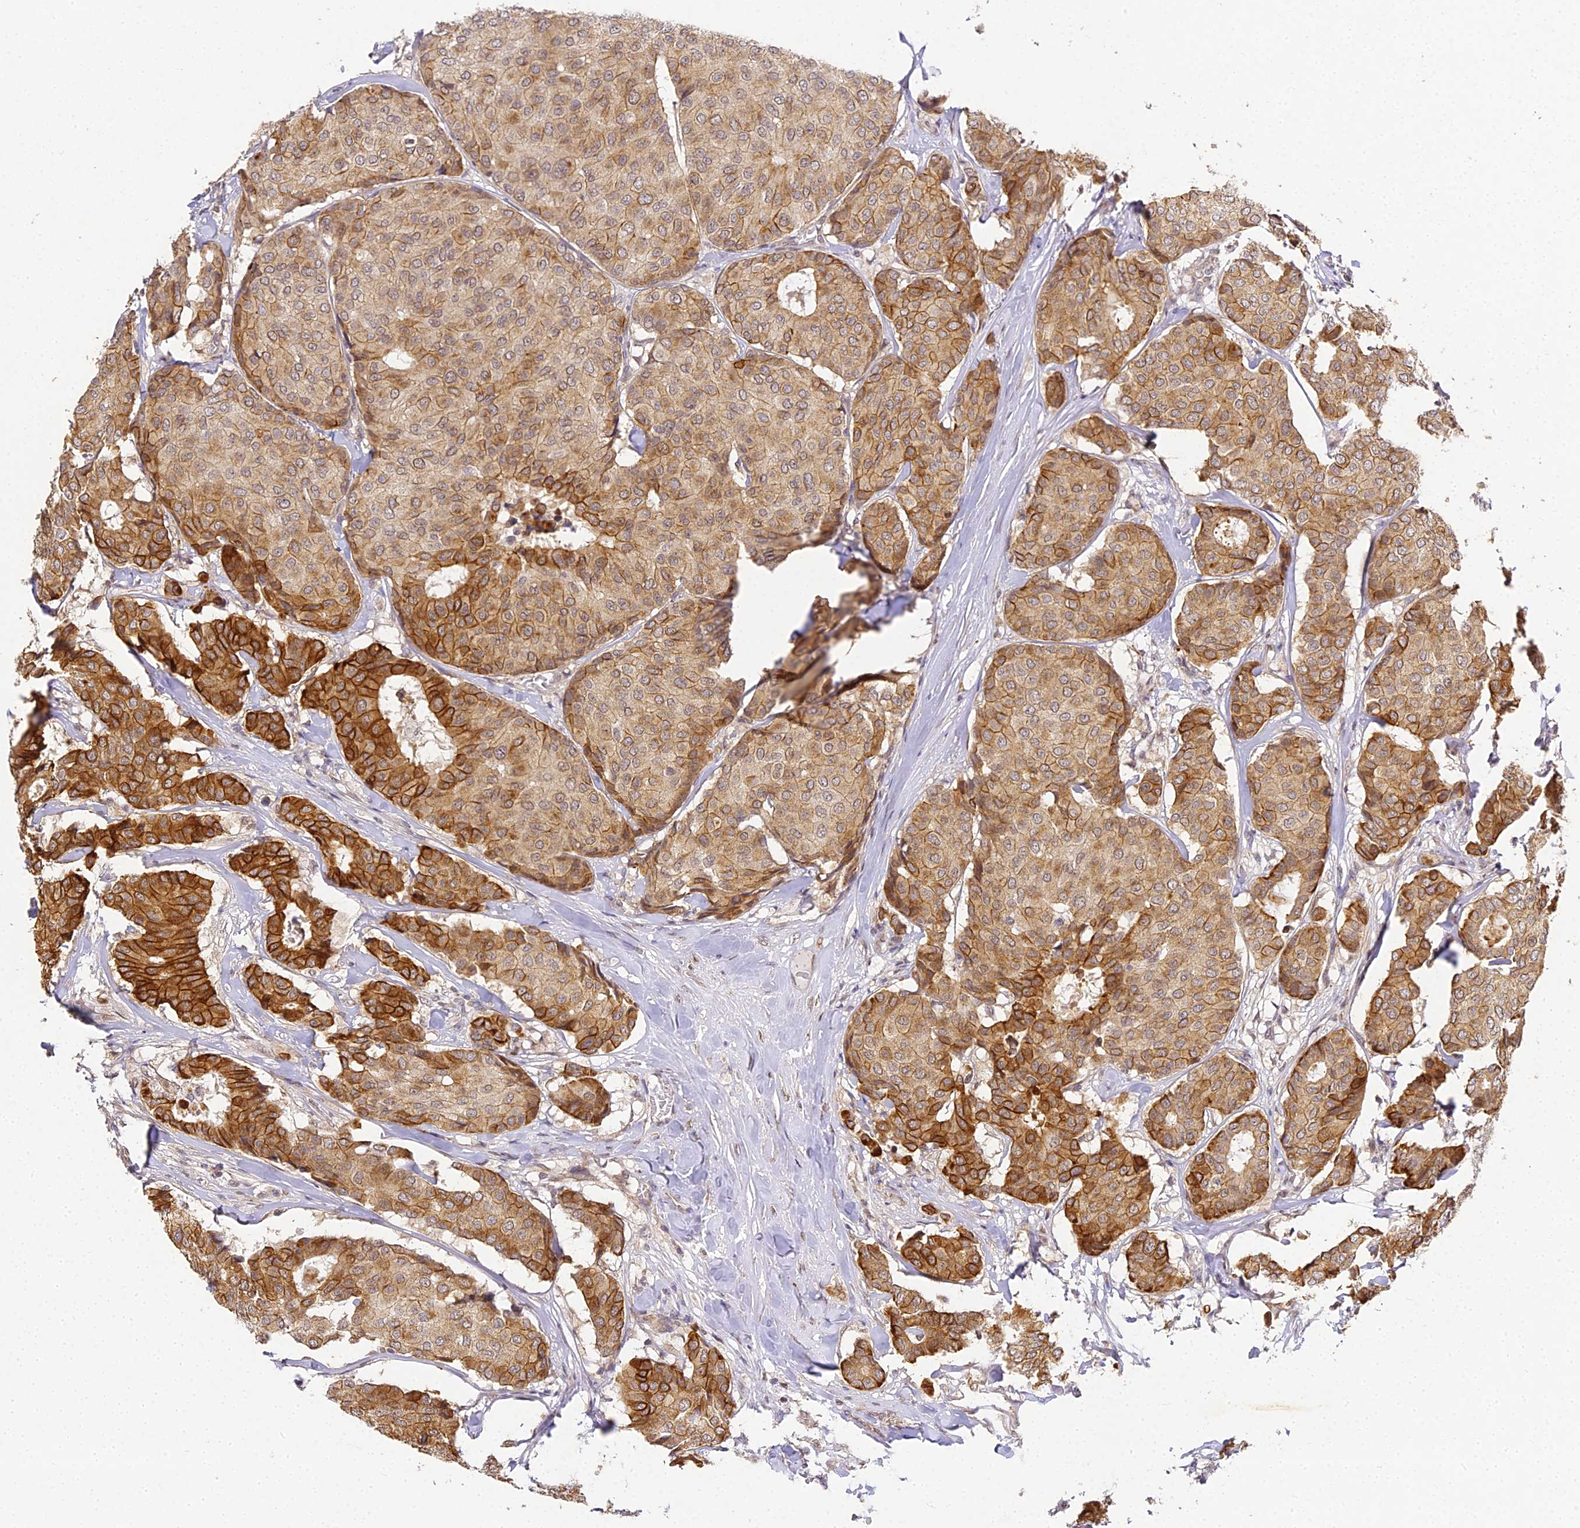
{"staining": {"intensity": "strong", "quantity": "25%-75%", "location": "cytoplasmic/membranous"}, "tissue": "breast cancer", "cell_type": "Tumor cells", "image_type": "cancer", "snomed": [{"axis": "morphology", "description": "Duct carcinoma"}, {"axis": "topography", "description": "Breast"}], "caption": "Immunohistochemistry (IHC) of human infiltrating ductal carcinoma (breast) shows high levels of strong cytoplasmic/membranous expression in about 25%-75% of tumor cells.", "gene": "DNAAF10", "patient": {"sex": "female", "age": 75}}